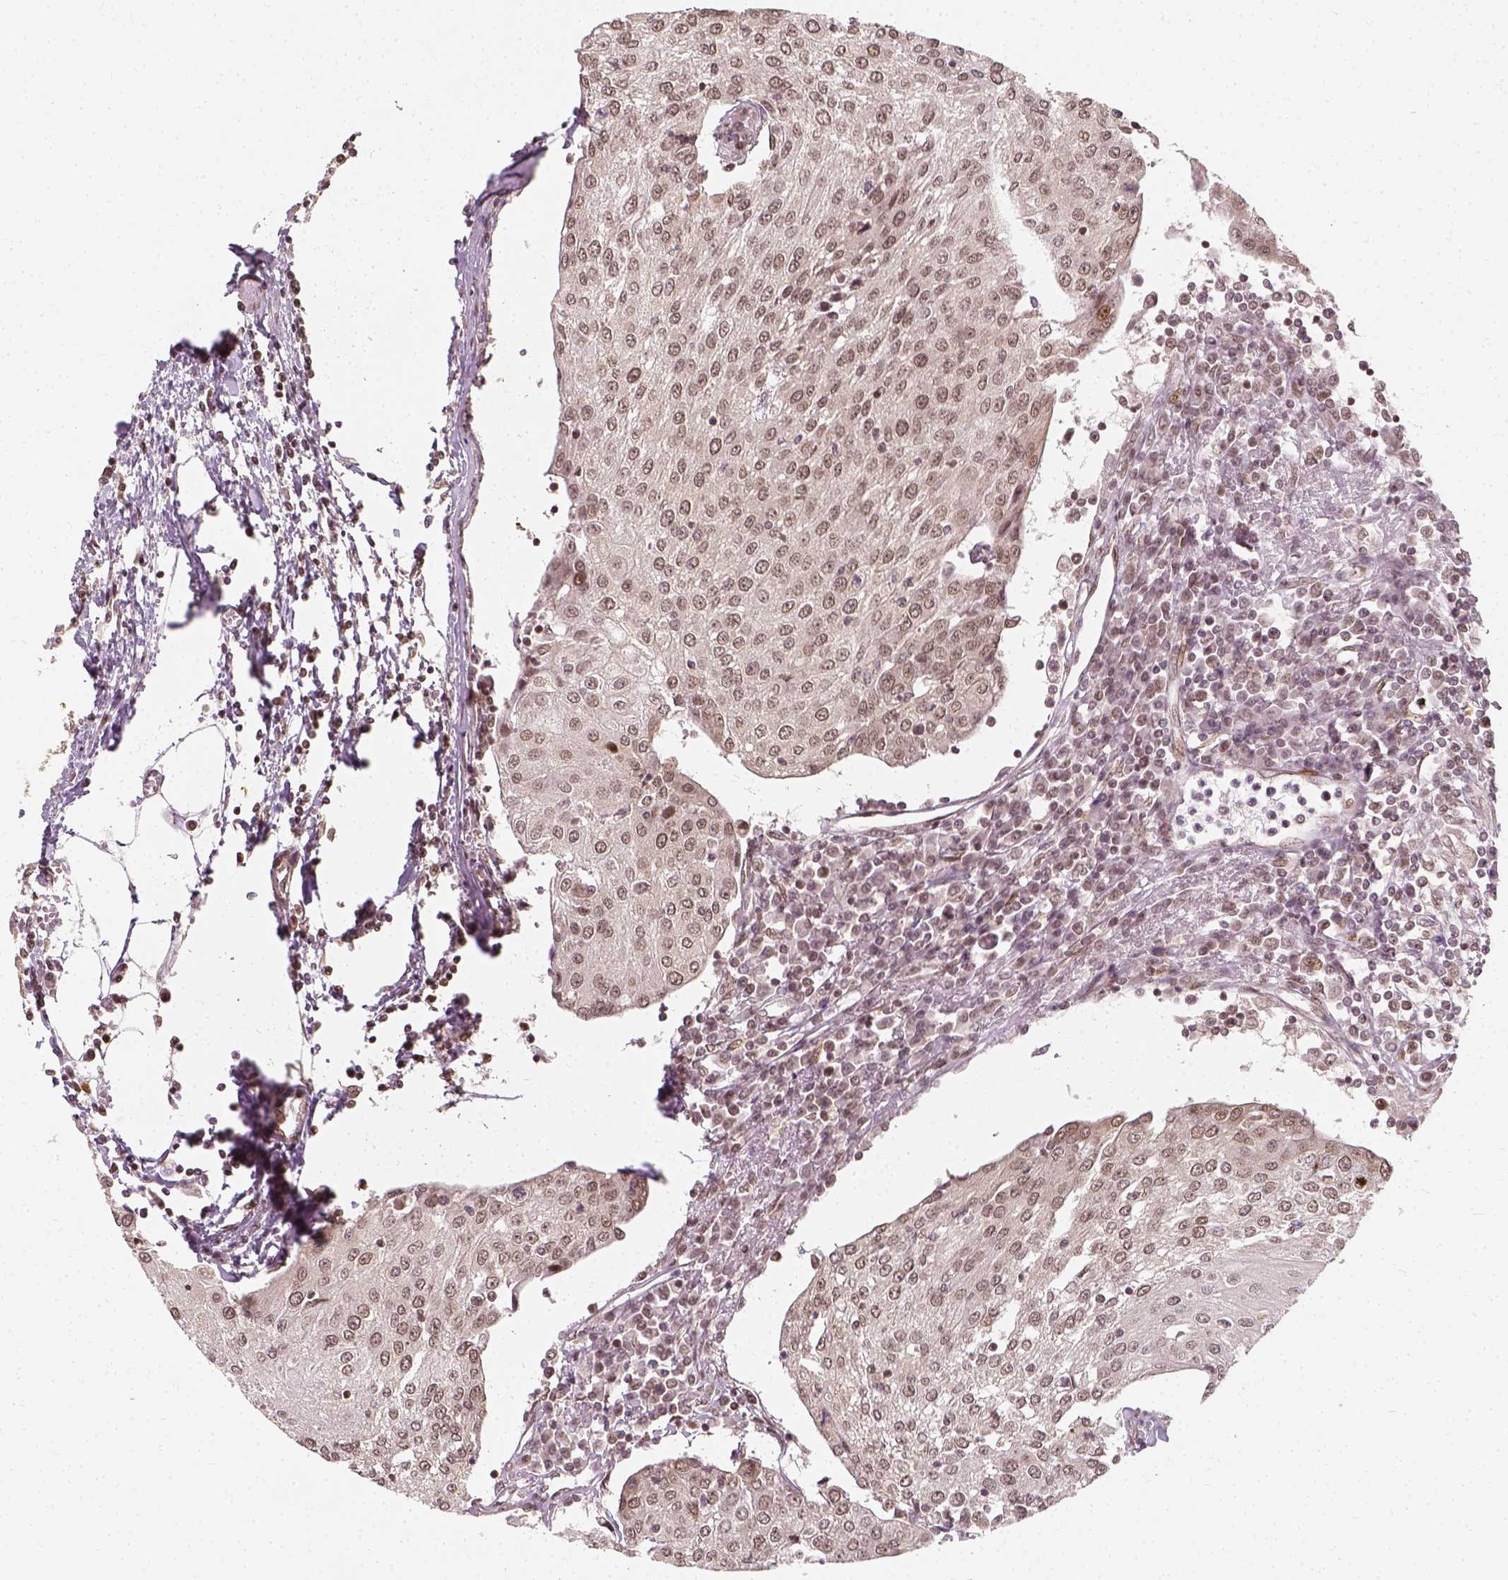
{"staining": {"intensity": "weak", "quantity": ">75%", "location": "nuclear"}, "tissue": "urothelial cancer", "cell_type": "Tumor cells", "image_type": "cancer", "snomed": [{"axis": "morphology", "description": "Urothelial carcinoma, High grade"}, {"axis": "topography", "description": "Urinary bladder"}], "caption": "High-power microscopy captured an immunohistochemistry photomicrograph of urothelial carcinoma (high-grade), revealing weak nuclear expression in about >75% of tumor cells.", "gene": "ZMAT3", "patient": {"sex": "female", "age": 85}}